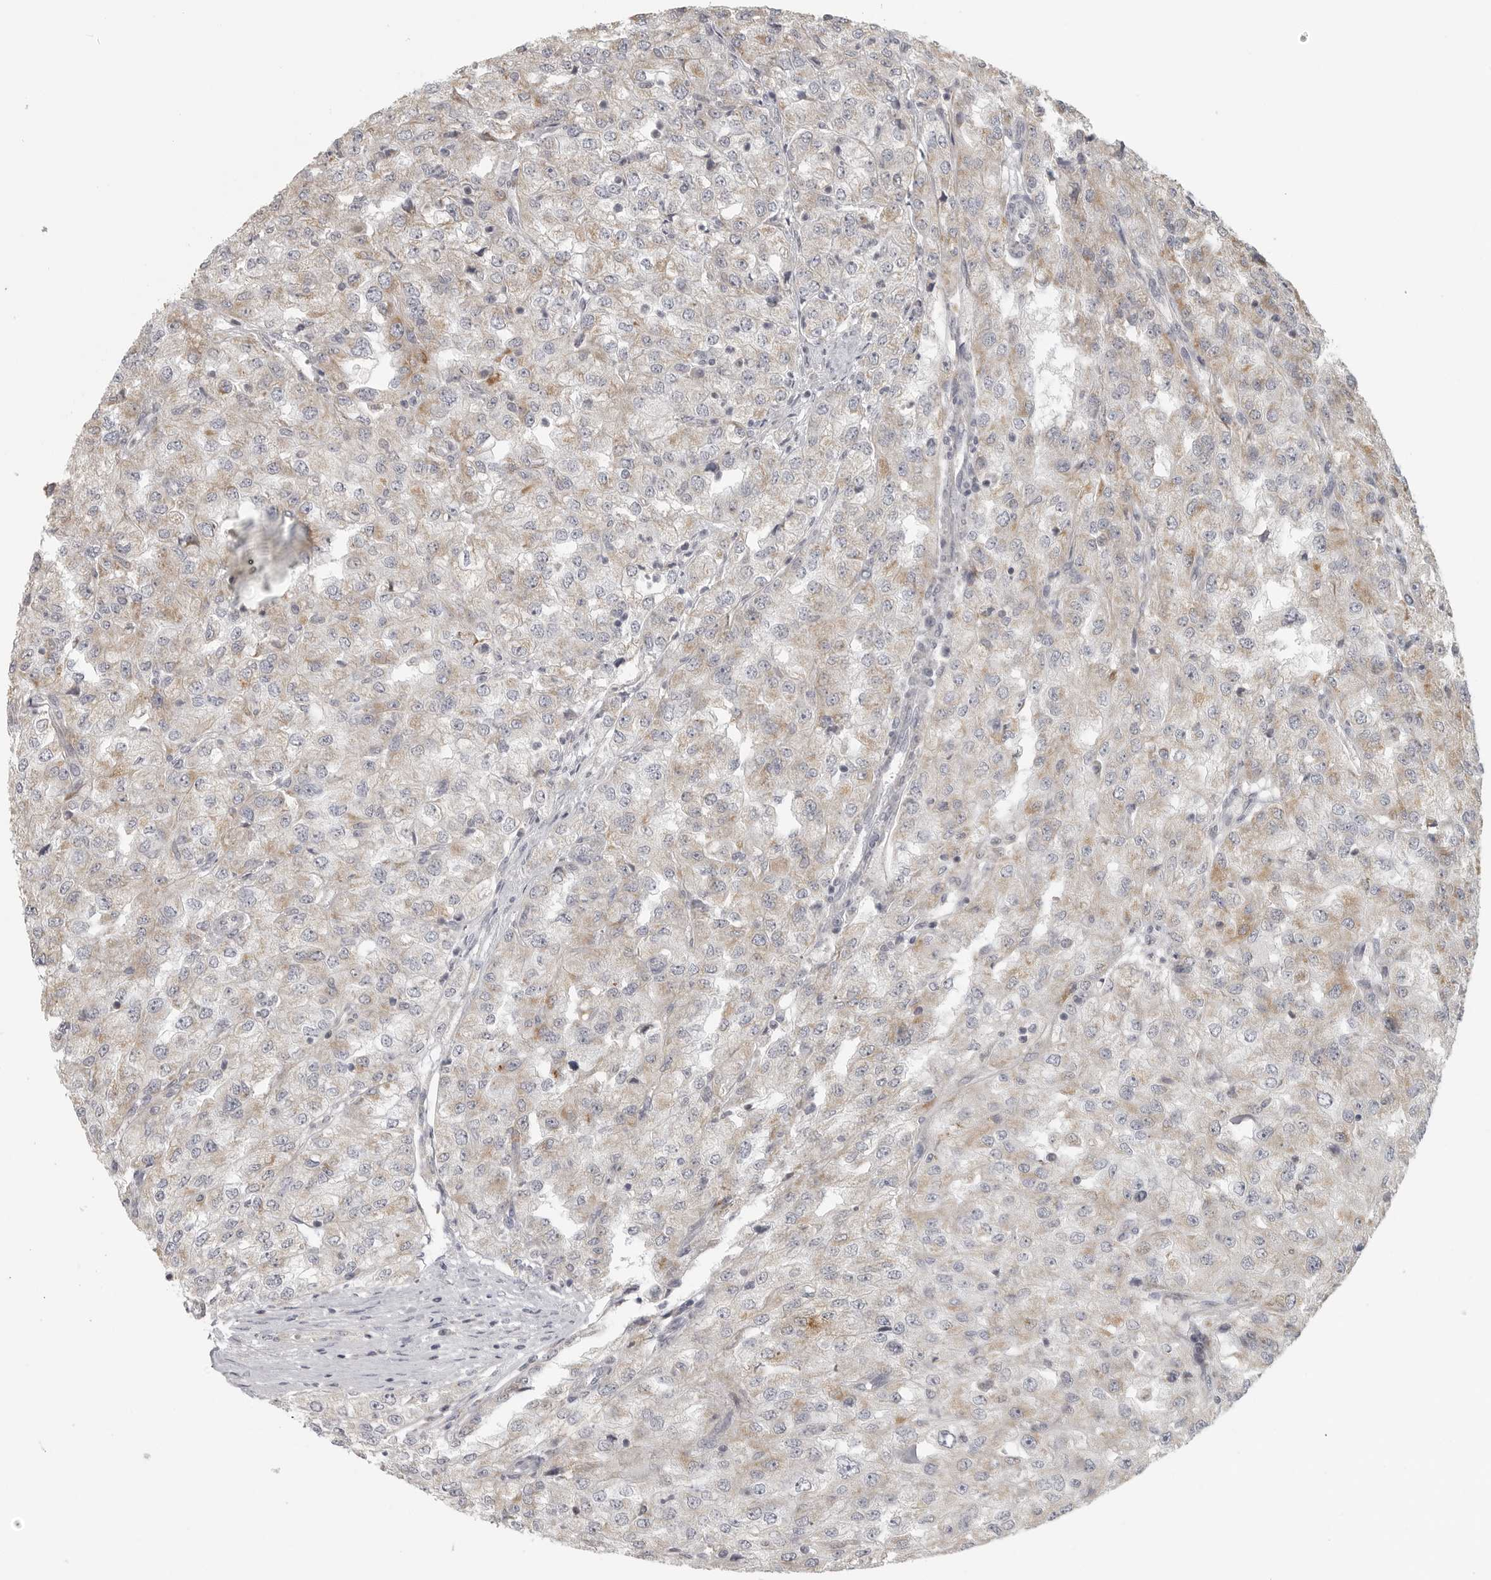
{"staining": {"intensity": "weak", "quantity": "<25%", "location": "cytoplasmic/membranous"}, "tissue": "renal cancer", "cell_type": "Tumor cells", "image_type": "cancer", "snomed": [{"axis": "morphology", "description": "Adenocarcinoma, NOS"}, {"axis": "topography", "description": "Kidney"}], "caption": "DAB (3,3'-diaminobenzidine) immunohistochemical staining of human renal adenocarcinoma exhibits no significant staining in tumor cells.", "gene": "RXFP3", "patient": {"sex": "female", "age": 54}}